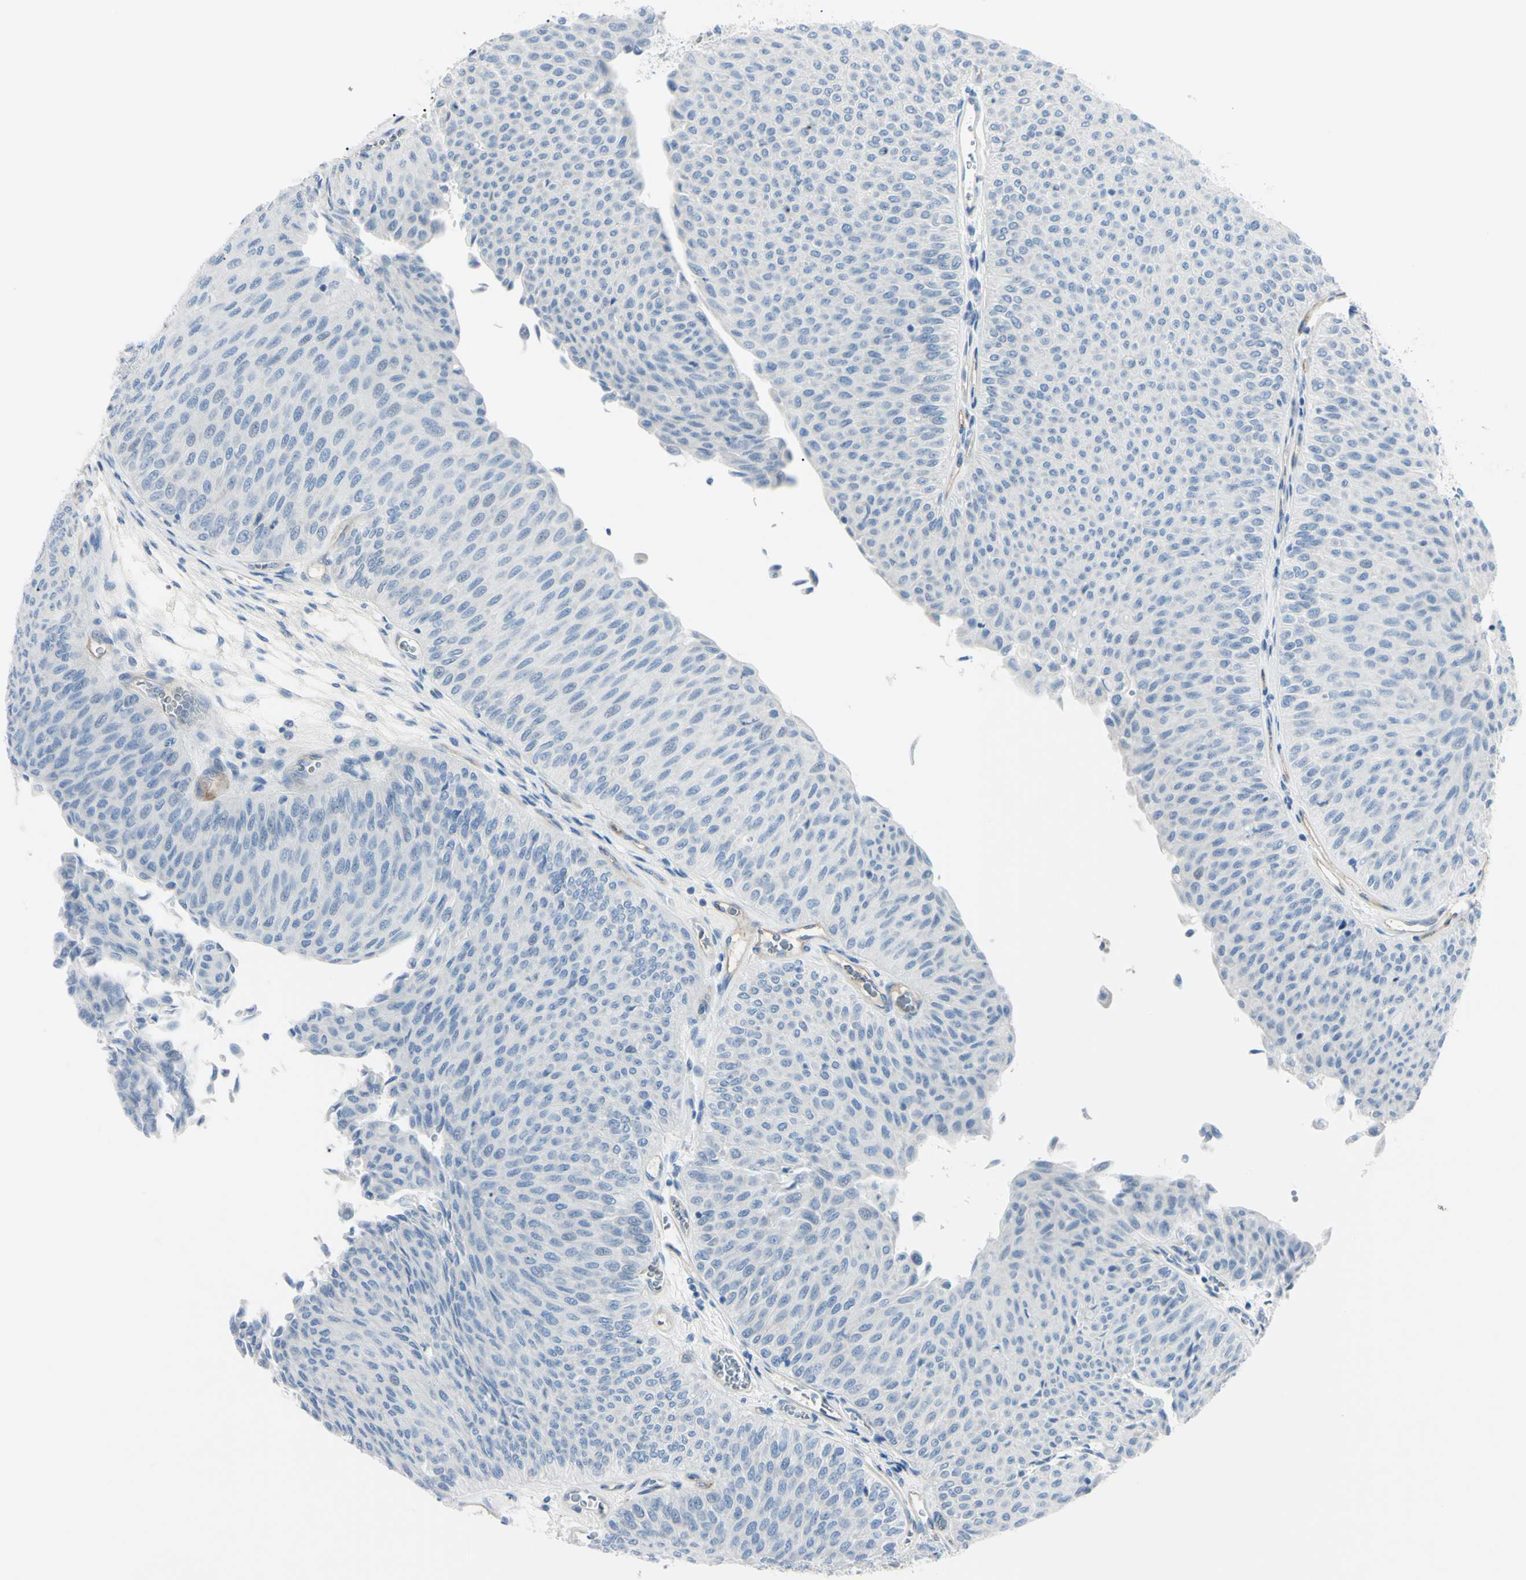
{"staining": {"intensity": "negative", "quantity": "none", "location": "none"}, "tissue": "urothelial cancer", "cell_type": "Tumor cells", "image_type": "cancer", "snomed": [{"axis": "morphology", "description": "Urothelial carcinoma, Low grade"}, {"axis": "topography", "description": "Urinary bladder"}], "caption": "Immunohistochemical staining of urothelial cancer exhibits no significant staining in tumor cells.", "gene": "FOLH1", "patient": {"sex": "male", "age": 78}}